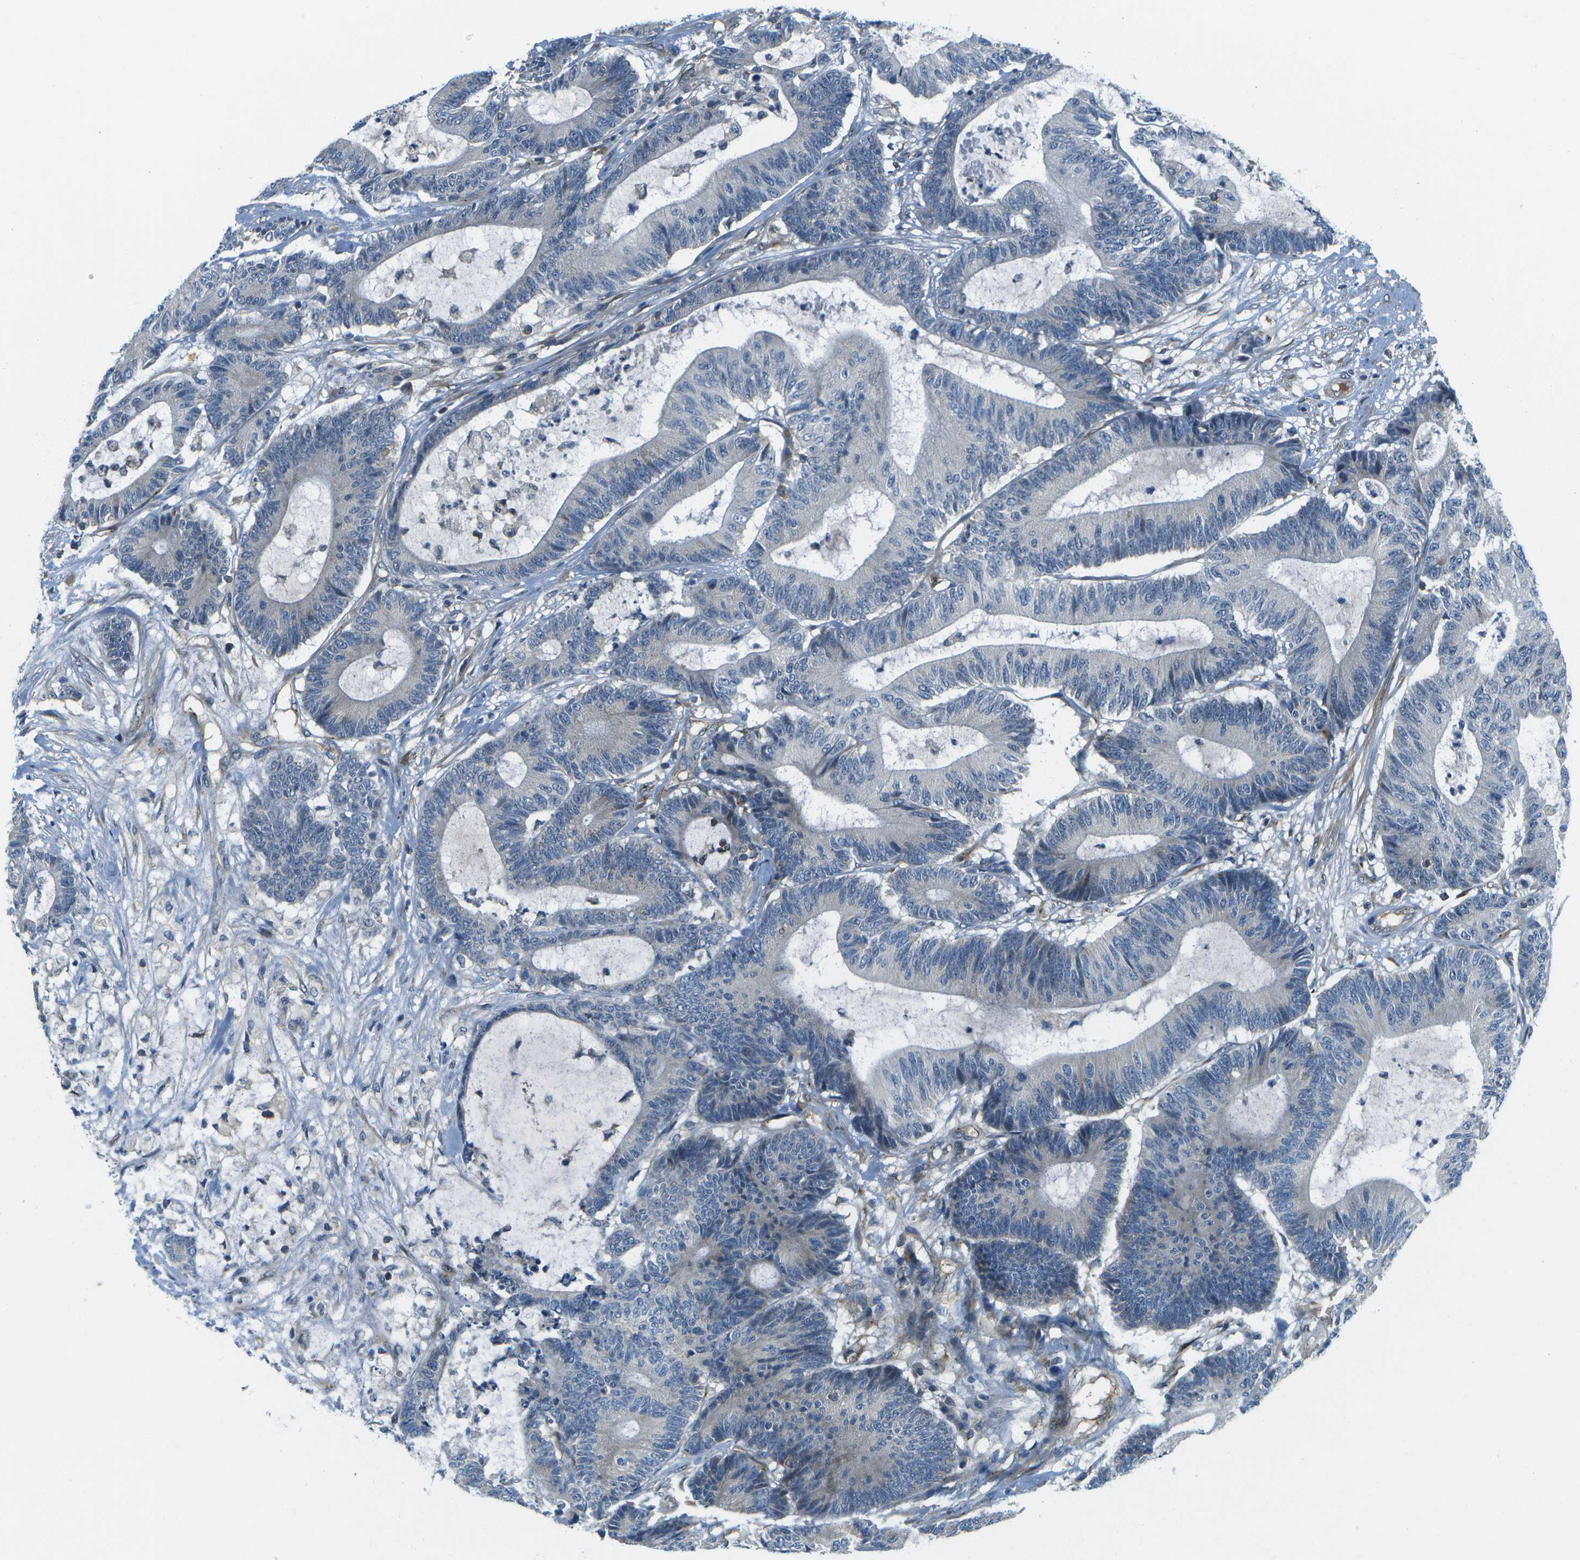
{"staining": {"intensity": "negative", "quantity": "none", "location": "none"}, "tissue": "colorectal cancer", "cell_type": "Tumor cells", "image_type": "cancer", "snomed": [{"axis": "morphology", "description": "Adenocarcinoma, NOS"}, {"axis": "topography", "description": "Colon"}], "caption": "Colorectal cancer (adenocarcinoma) stained for a protein using immunohistochemistry (IHC) reveals no expression tumor cells.", "gene": "CTIF", "patient": {"sex": "female", "age": 84}}